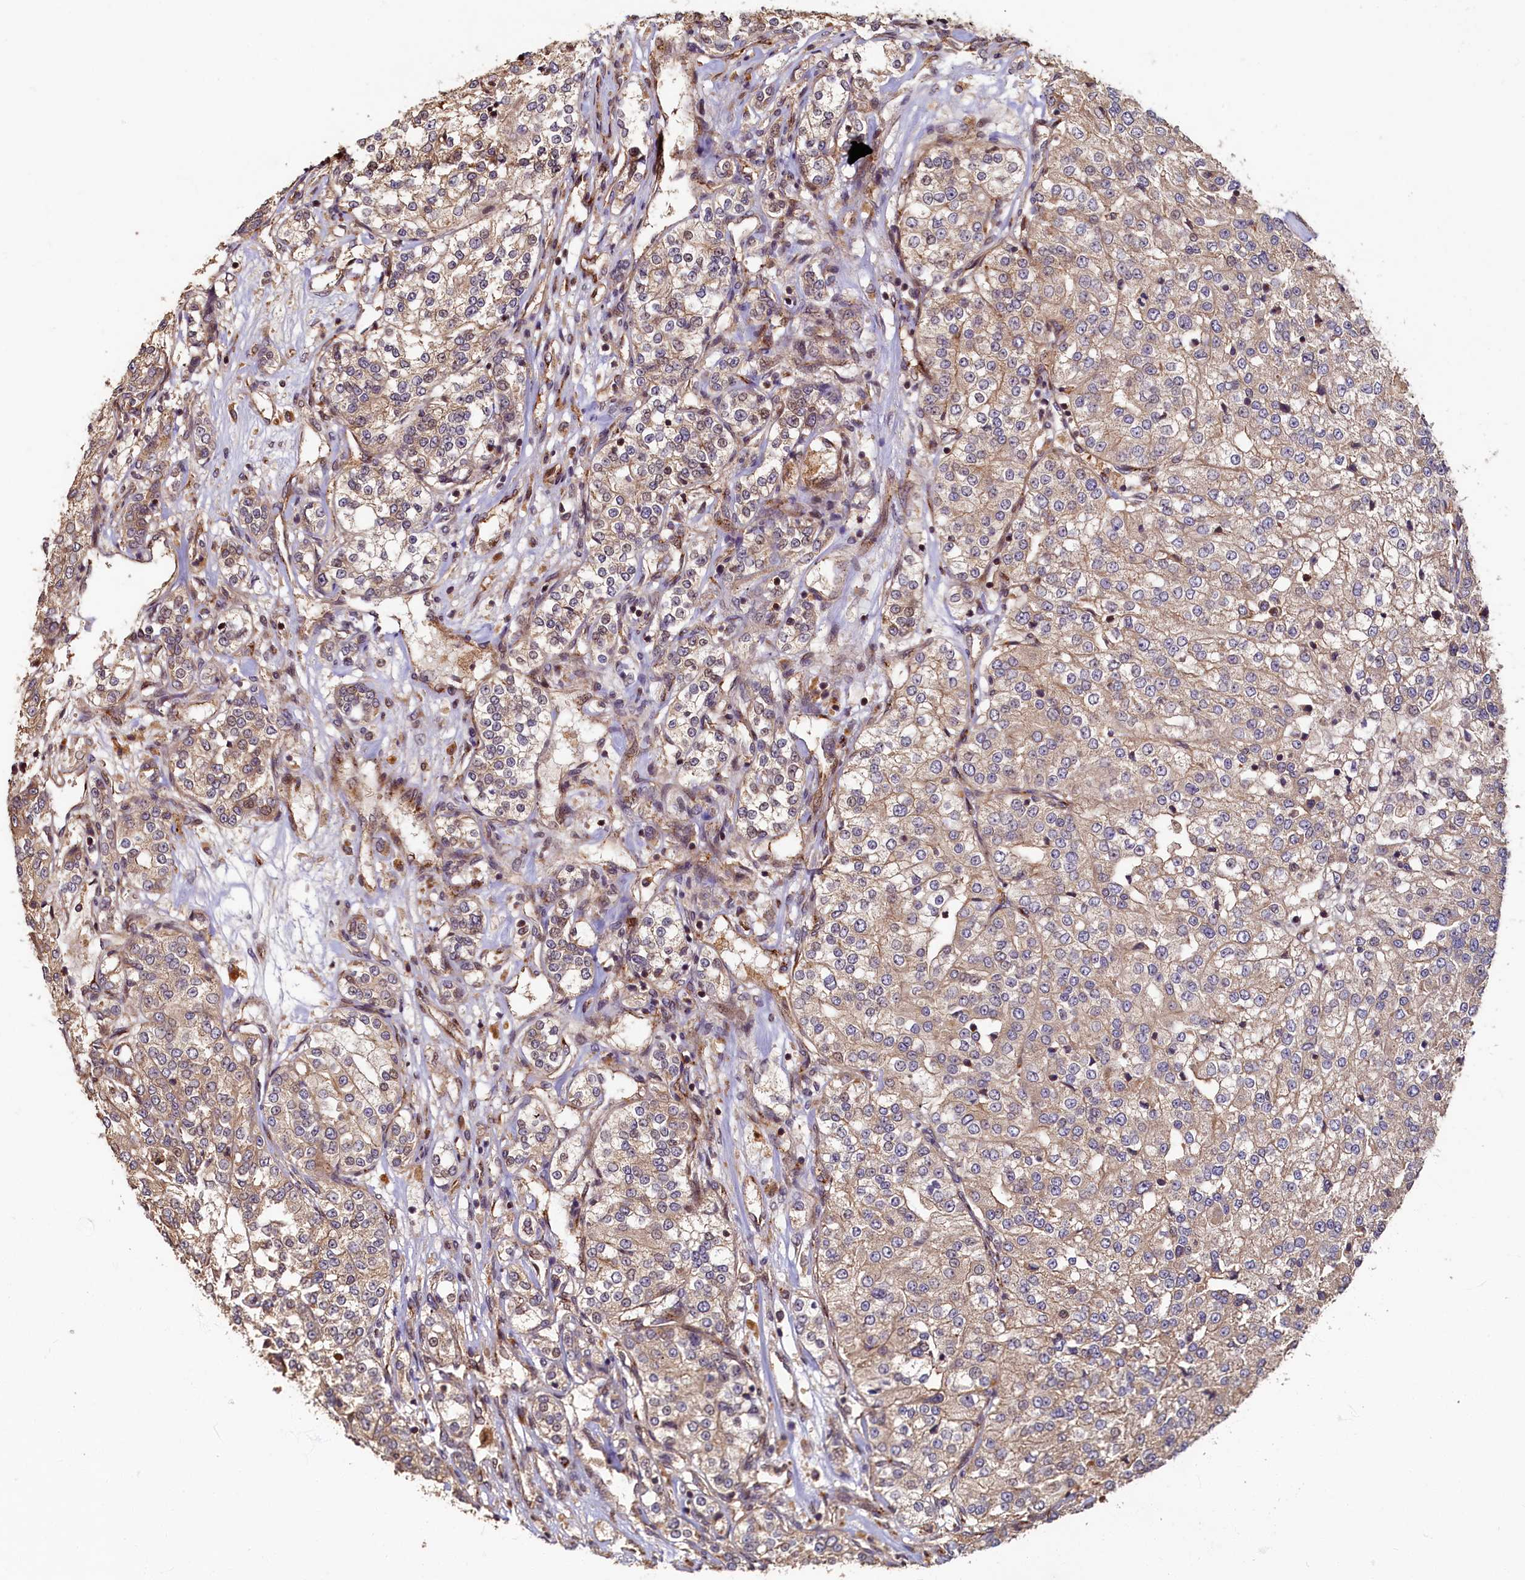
{"staining": {"intensity": "weak", "quantity": ">75%", "location": "cytoplasmic/membranous"}, "tissue": "renal cancer", "cell_type": "Tumor cells", "image_type": "cancer", "snomed": [{"axis": "morphology", "description": "Adenocarcinoma, NOS"}, {"axis": "topography", "description": "Kidney"}], "caption": "DAB (3,3'-diaminobenzidine) immunohistochemical staining of human renal cancer (adenocarcinoma) exhibits weak cytoplasmic/membranous protein staining in approximately >75% of tumor cells.", "gene": "TMEM181", "patient": {"sex": "female", "age": 63}}